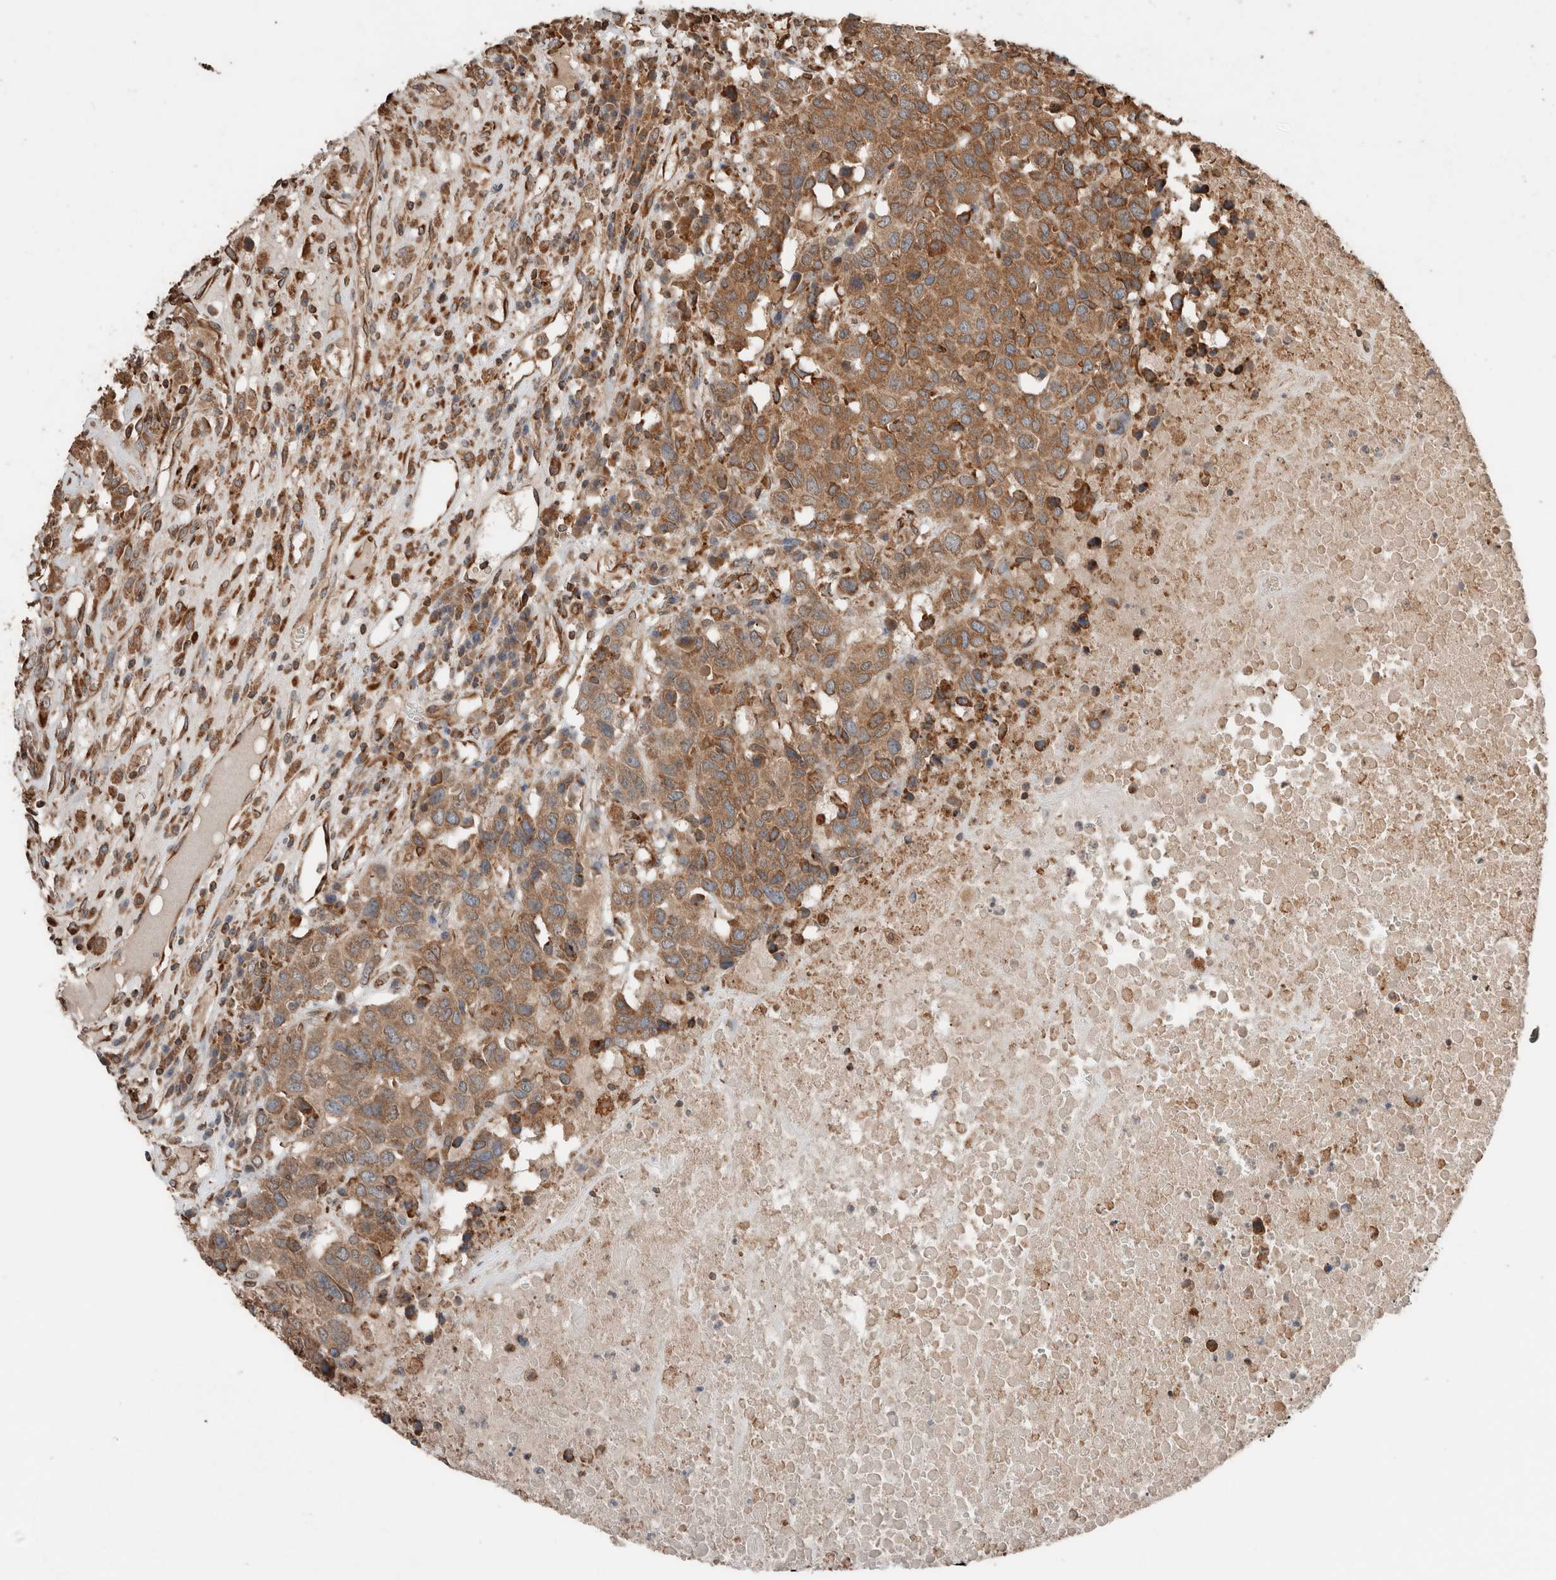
{"staining": {"intensity": "moderate", "quantity": ">75%", "location": "cytoplasmic/membranous"}, "tissue": "head and neck cancer", "cell_type": "Tumor cells", "image_type": "cancer", "snomed": [{"axis": "morphology", "description": "Squamous cell carcinoma, NOS"}, {"axis": "topography", "description": "Head-Neck"}], "caption": "The histopathology image demonstrates a brown stain indicating the presence of a protein in the cytoplasmic/membranous of tumor cells in head and neck cancer. The protein is shown in brown color, while the nuclei are stained blue.", "gene": "ERAP2", "patient": {"sex": "male", "age": 66}}